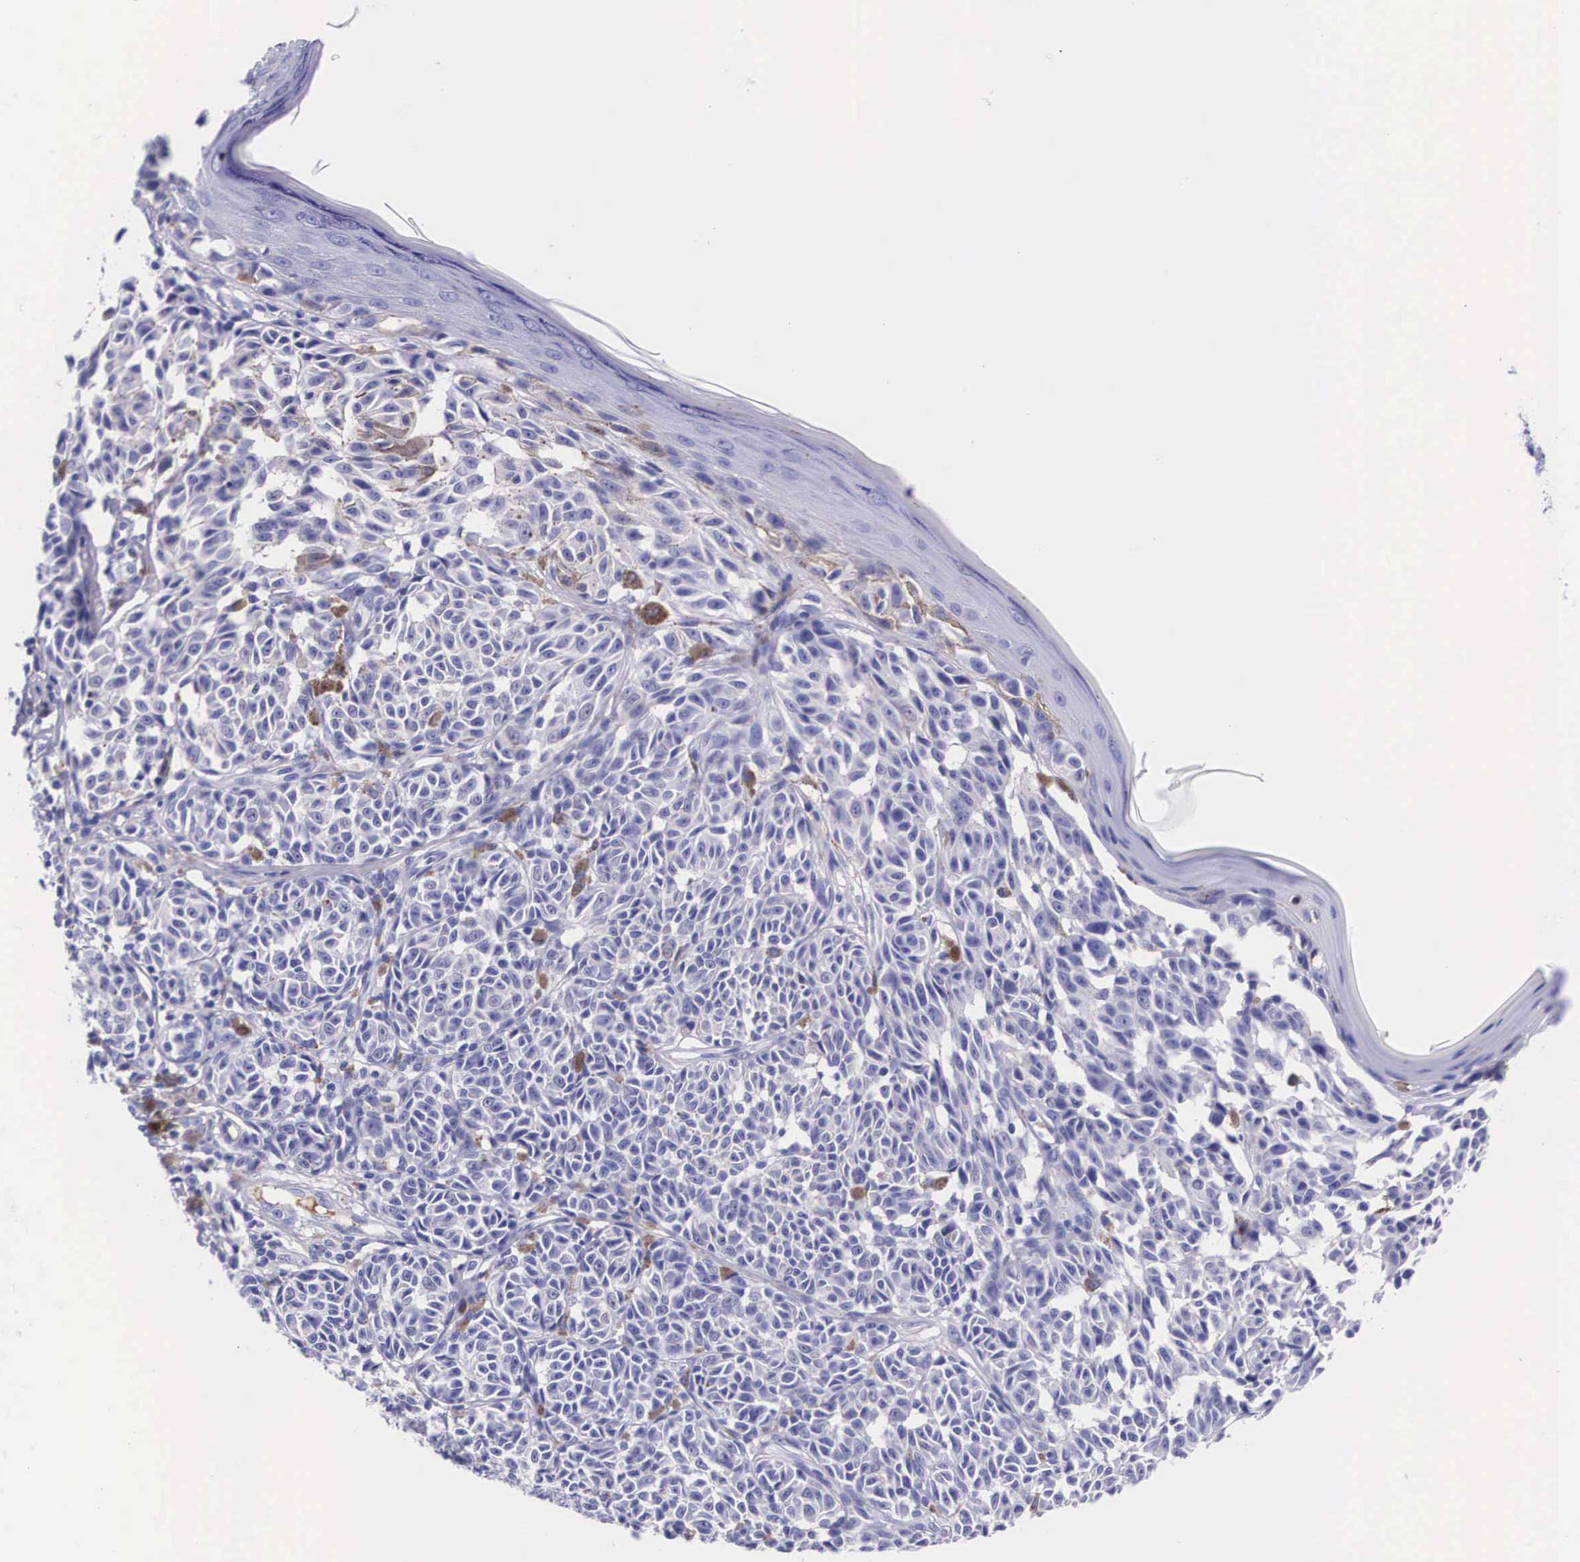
{"staining": {"intensity": "negative", "quantity": "none", "location": "none"}, "tissue": "melanoma", "cell_type": "Tumor cells", "image_type": "cancer", "snomed": [{"axis": "morphology", "description": "Malignant melanoma, NOS"}, {"axis": "topography", "description": "Skin"}], "caption": "High power microscopy micrograph of an immunohistochemistry histopathology image of melanoma, revealing no significant staining in tumor cells.", "gene": "PLG", "patient": {"sex": "male", "age": 49}}